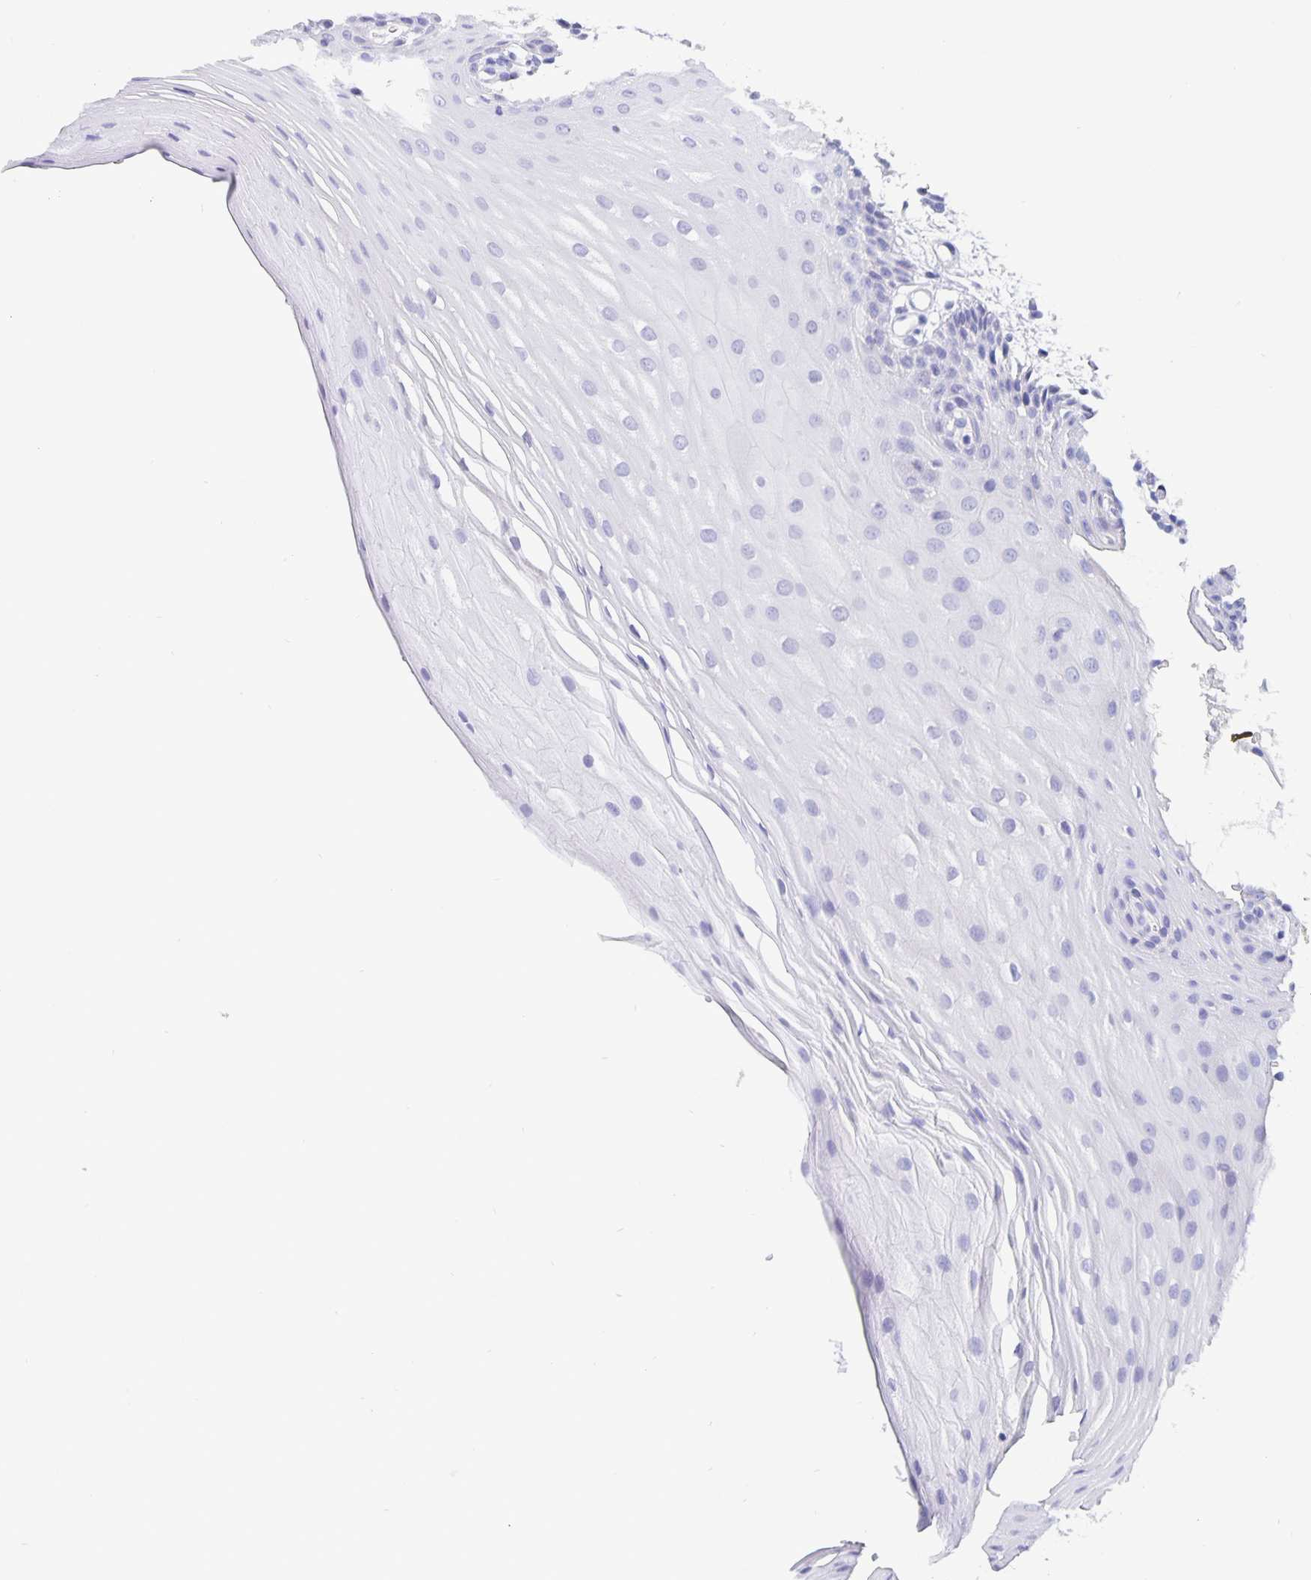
{"staining": {"intensity": "negative", "quantity": "none", "location": "none"}, "tissue": "oral mucosa", "cell_type": "Squamous epithelial cells", "image_type": "normal", "snomed": [{"axis": "morphology", "description": "Normal tissue, NOS"}, {"axis": "topography", "description": "Oral tissue"}], "caption": "The histopathology image exhibits no staining of squamous epithelial cells in unremarkable oral mucosa. (Stains: DAB IHC with hematoxylin counter stain, Microscopy: brightfield microscopy at high magnification).", "gene": "ERMN", "patient": {"sex": "female", "age": 81}}